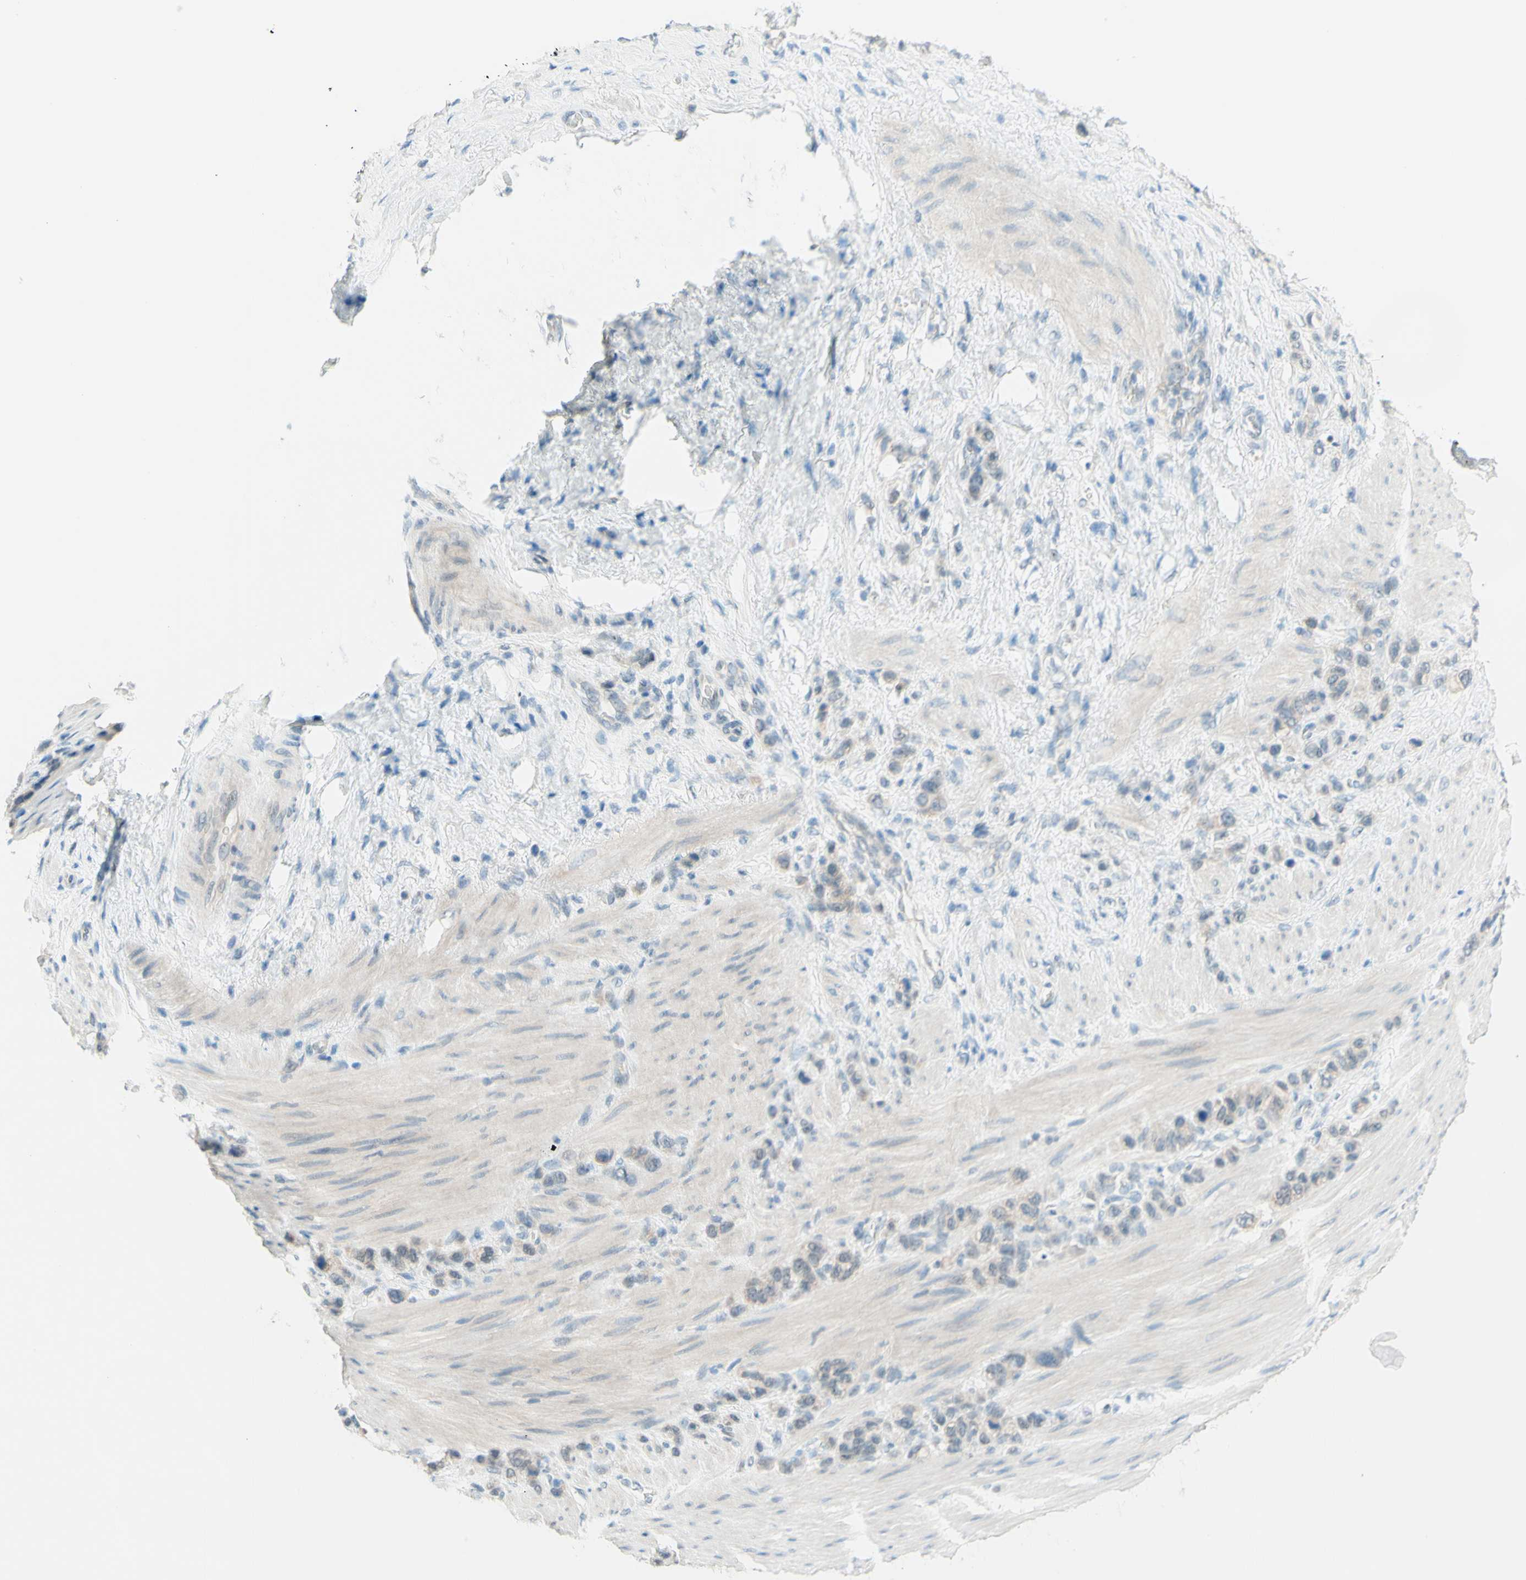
{"staining": {"intensity": "weak", "quantity": "<25%", "location": "cytoplasmic/membranous"}, "tissue": "stomach cancer", "cell_type": "Tumor cells", "image_type": "cancer", "snomed": [{"axis": "morphology", "description": "Adenocarcinoma, NOS"}, {"axis": "morphology", "description": "Adenocarcinoma, High grade"}, {"axis": "topography", "description": "Stomach, upper"}, {"axis": "topography", "description": "Stomach, lower"}], "caption": "There is no significant expression in tumor cells of stomach adenocarcinoma. (DAB (3,3'-diaminobenzidine) immunohistochemistry (IHC) with hematoxylin counter stain).", "gene": "JPH1", "patient": {"sex": "female", "age": 65}}